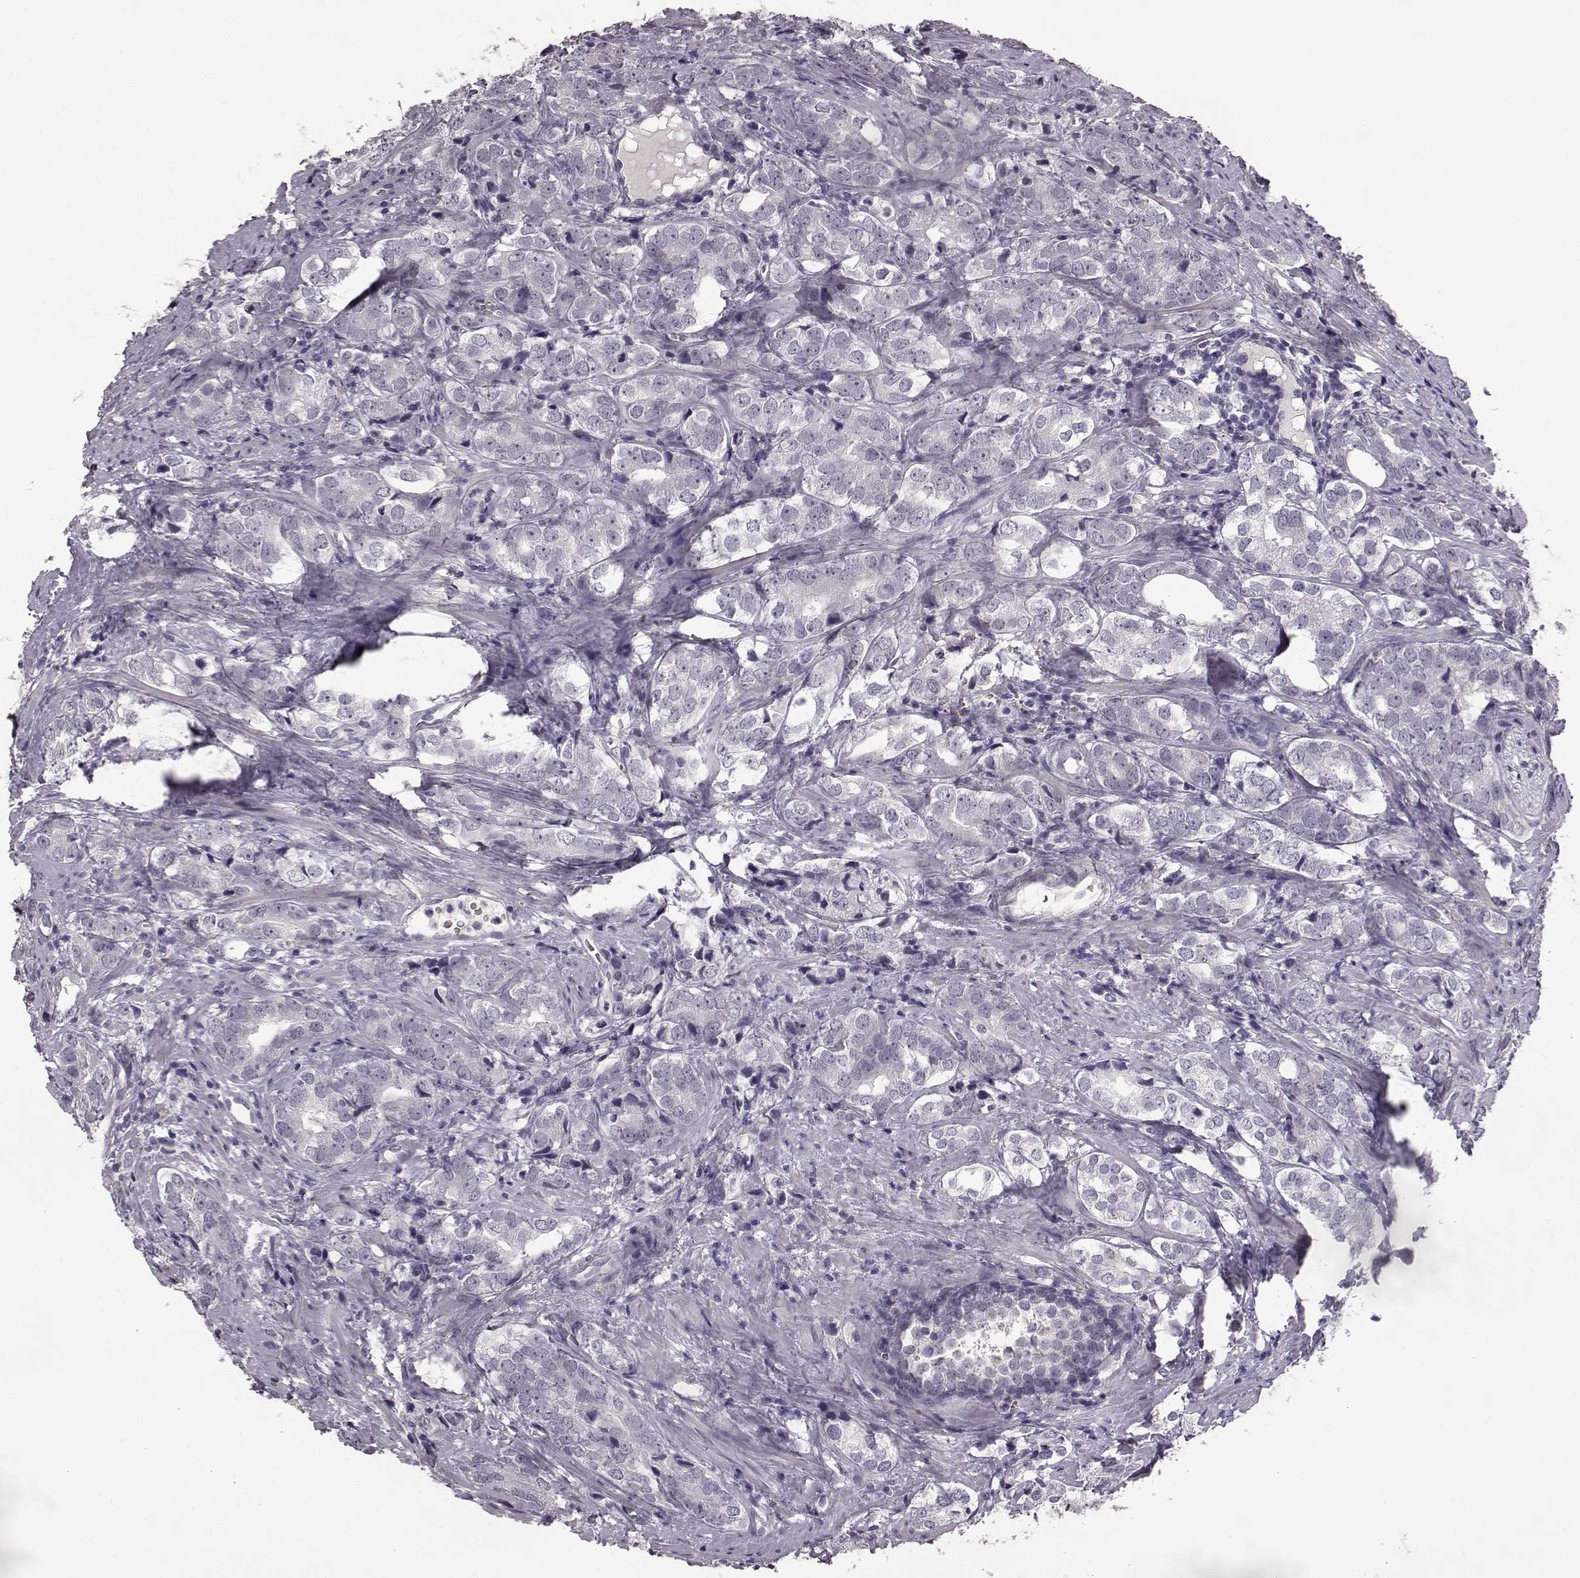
{"staining": {"intensity": "negative", "quantity": "none", "location": "none"}, "tissue": "prostate cancer", "cell_type": "Tumor cells", "image_type": "cancer", "snomed": [{"axis": "morphology", "description": "Adenocarcinoma, NOS"}, {"axis": "topography", "description": "Prostate and seminal vesicle, NOS"}], "caption": "IHC image of neoplastic tissue: prostate cancer stained with DAB exhibits no significant protein positivity in tumor cells.", "gene": "PROP1", "patient": {"sex": "male", "age": 63}}